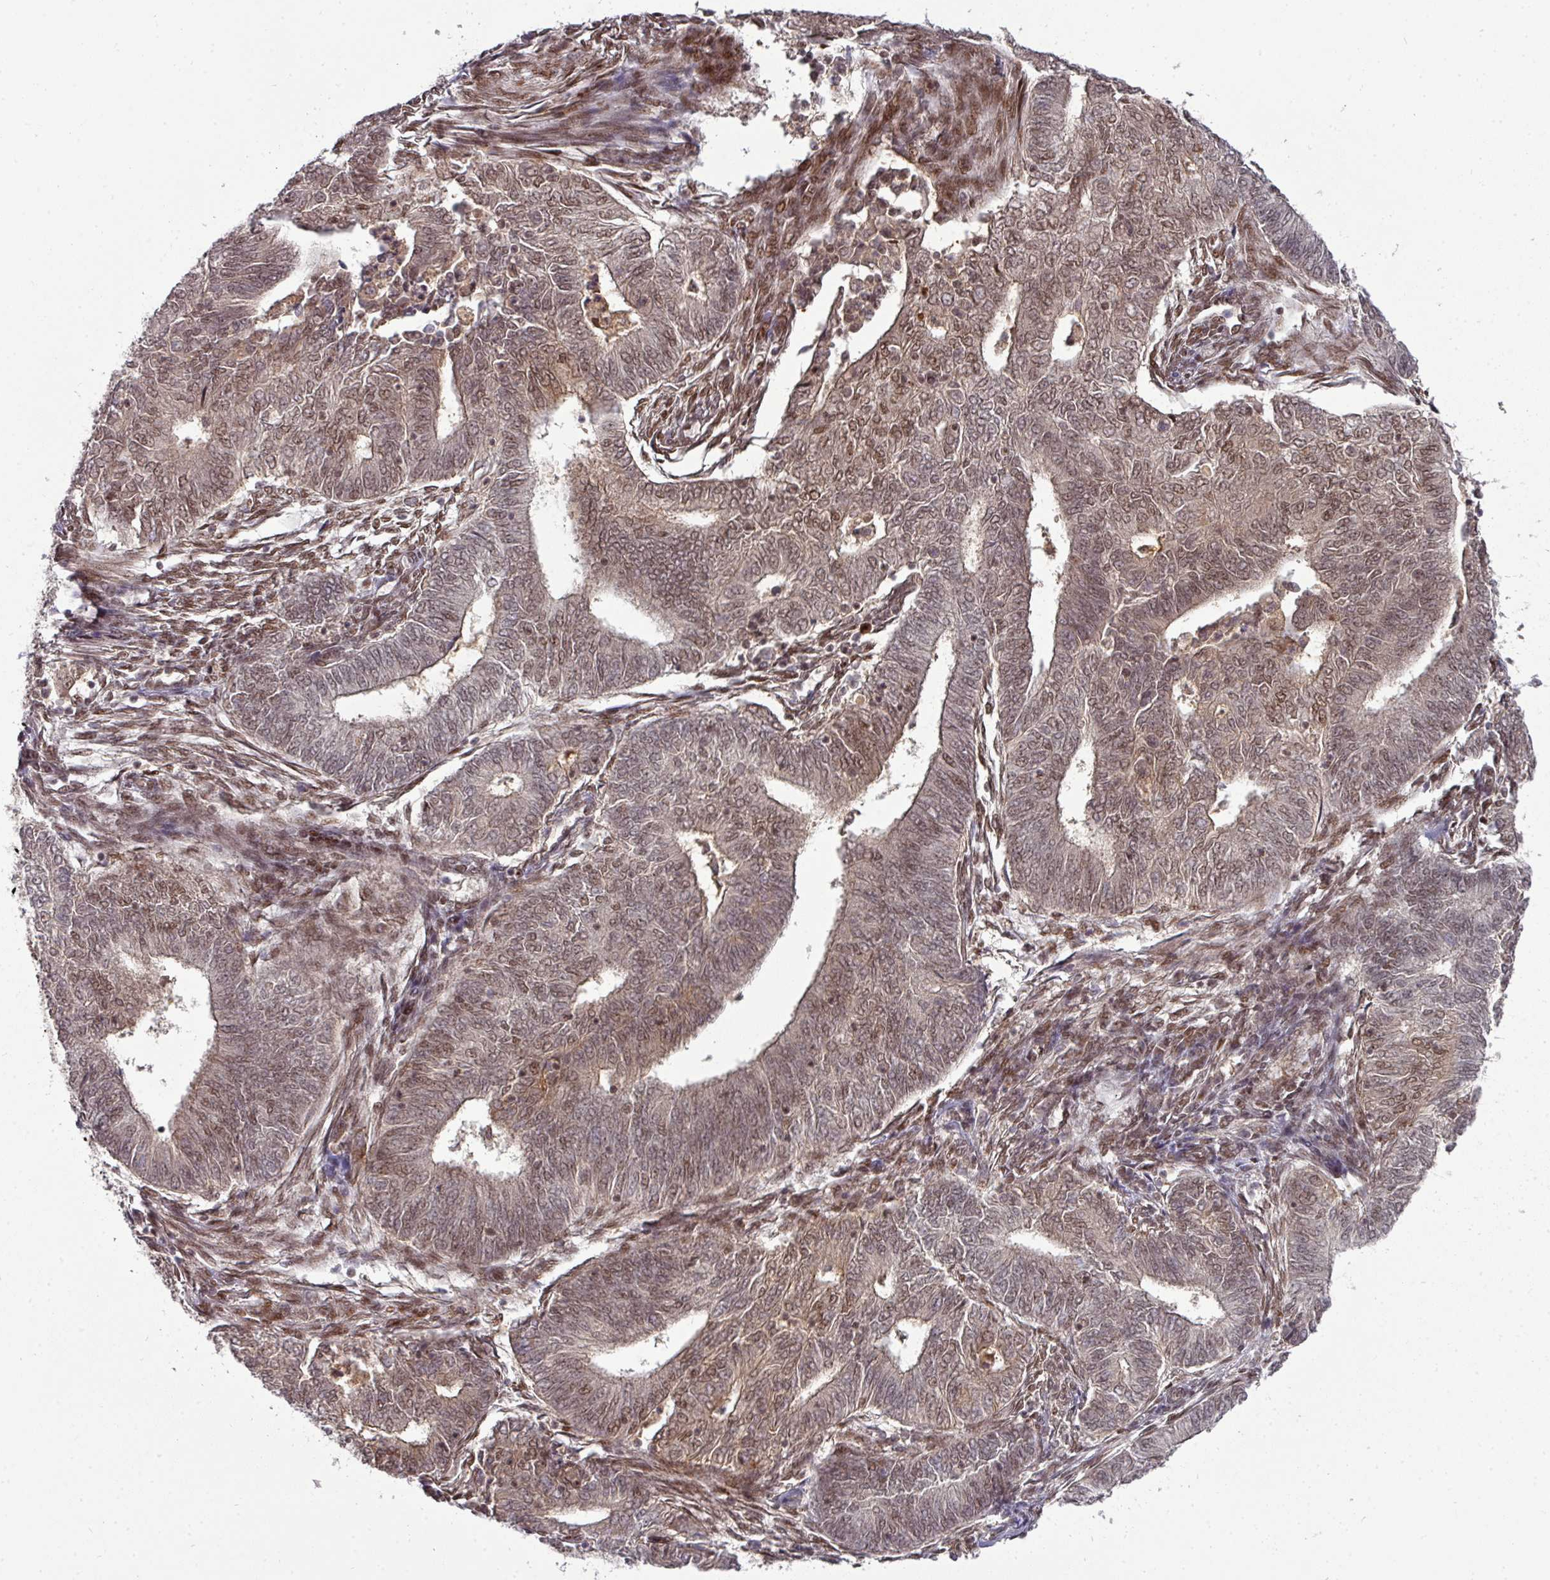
{"staining": {"intensity": "moderate", "quantity": ">75%", "location": "cytoplasmic/membranous,nuclear"}, "tissue": "endometrial cancer", "cell_type": "Tumor cells", "image_type": "cancer", "snomed": [{"axis": "morphology", "description": "Adenocarcinoma, NOS"}, {"axis": "topography", "description": "Endometrium"}], "caption": "Tumor cells exhibit medium levels of moderate cytoplasmic/membranous and nuclear staining in approximately >75% of cells in endometrial cancer (adenocarcinoma).", "gene": "CIC", "patient": {"sex": "female", "age": 62}}